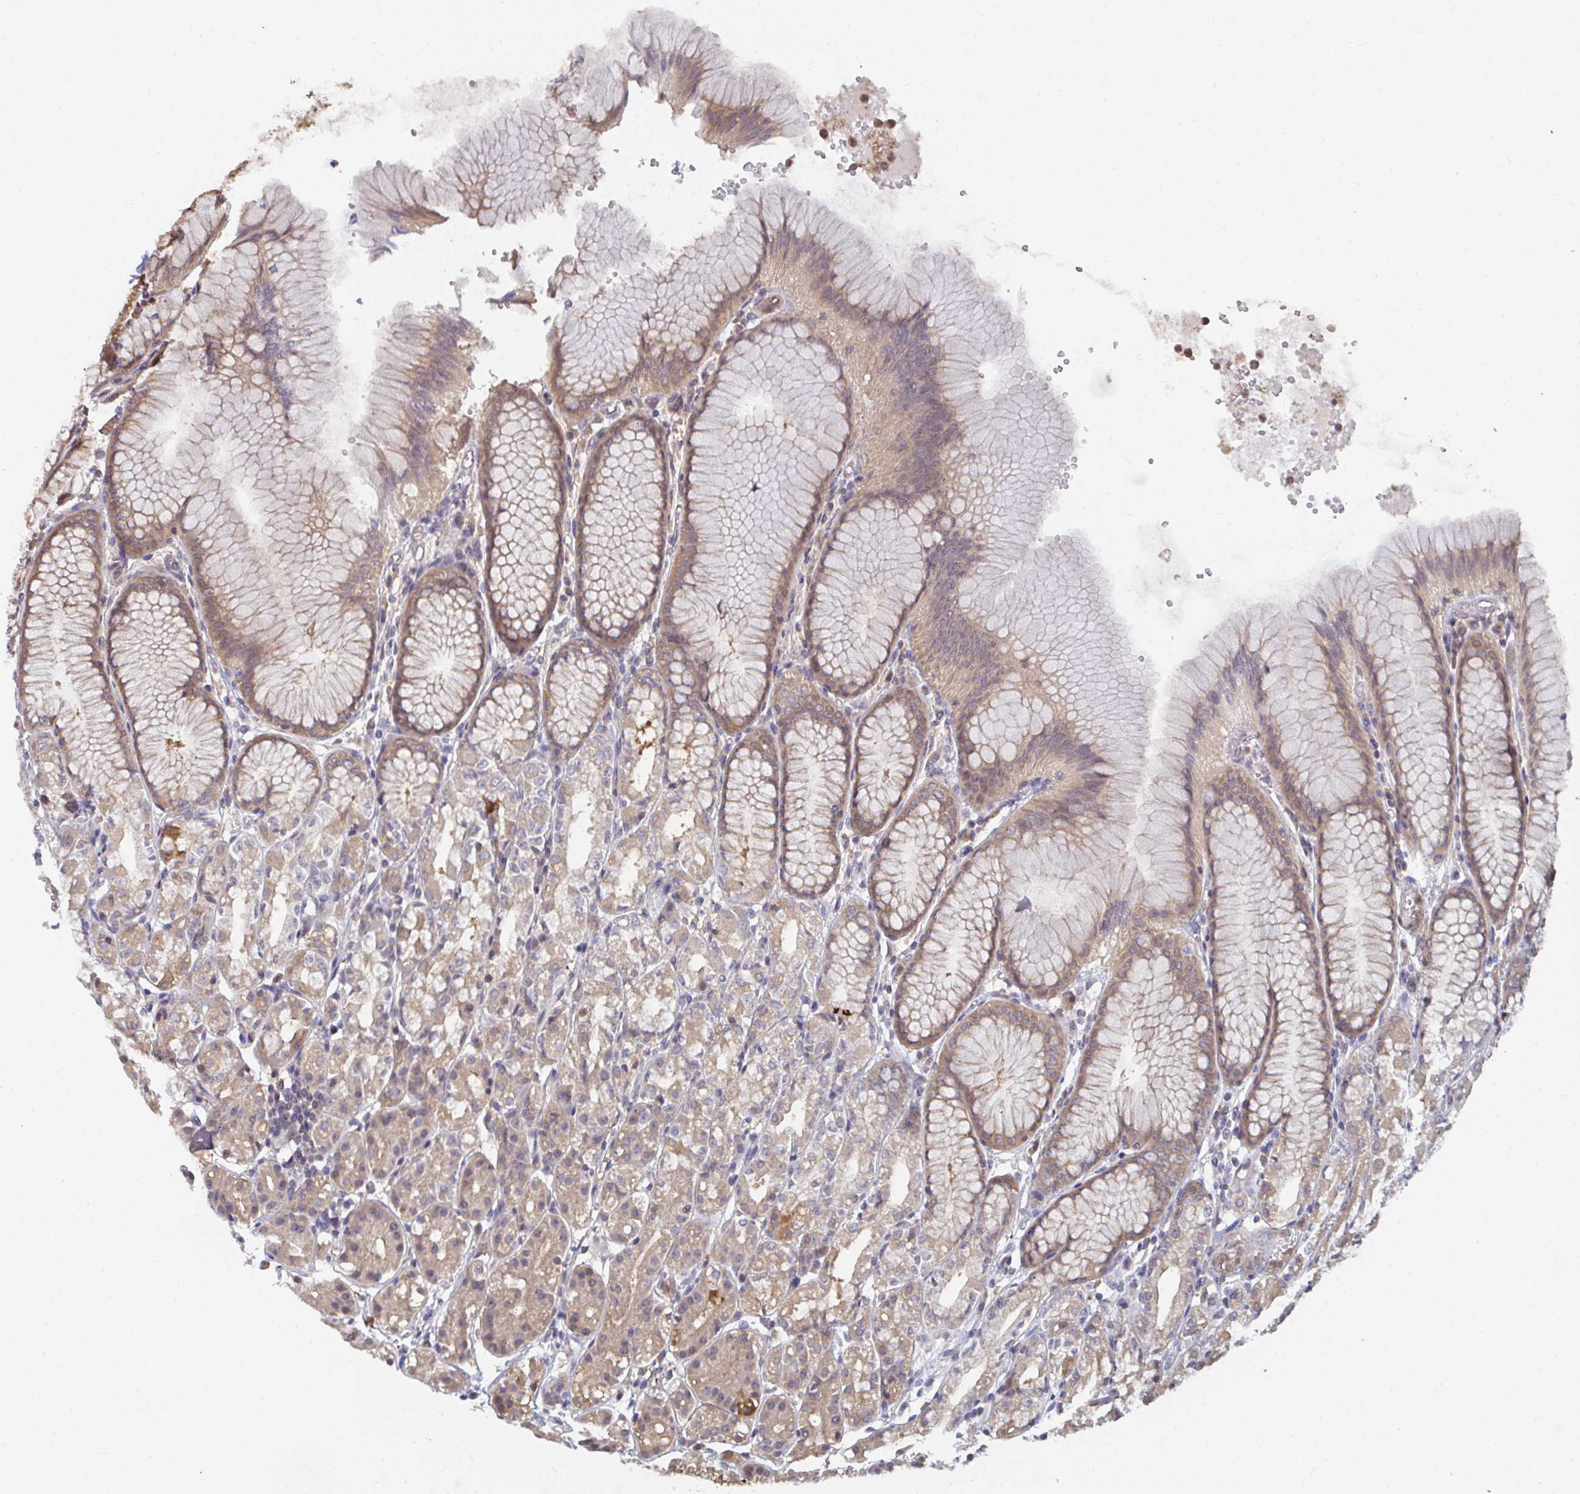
{"staining": {"intensity": "moderate", "quantity": "25%-75%", "location": "cytoplasmic/membranous"}, "tissue": "stomach", "cell_type": "Glandular cells", "image_type": "normal", "snomed": [{"axis": "morphology", "description": "Normal tissue, NOS"}, {"axis": "topography", "description": "Stomach"}], "caption": "A medium amount of moderate cytoplasmic/membranous positivity is identified in about 25%-75% of glandular cells in benign stomach. (brown staining indicates protein expression, while blue staining denotes nuclei).", "gene": "TTC9C", "patient": {"sex": "female", "age": 57}}